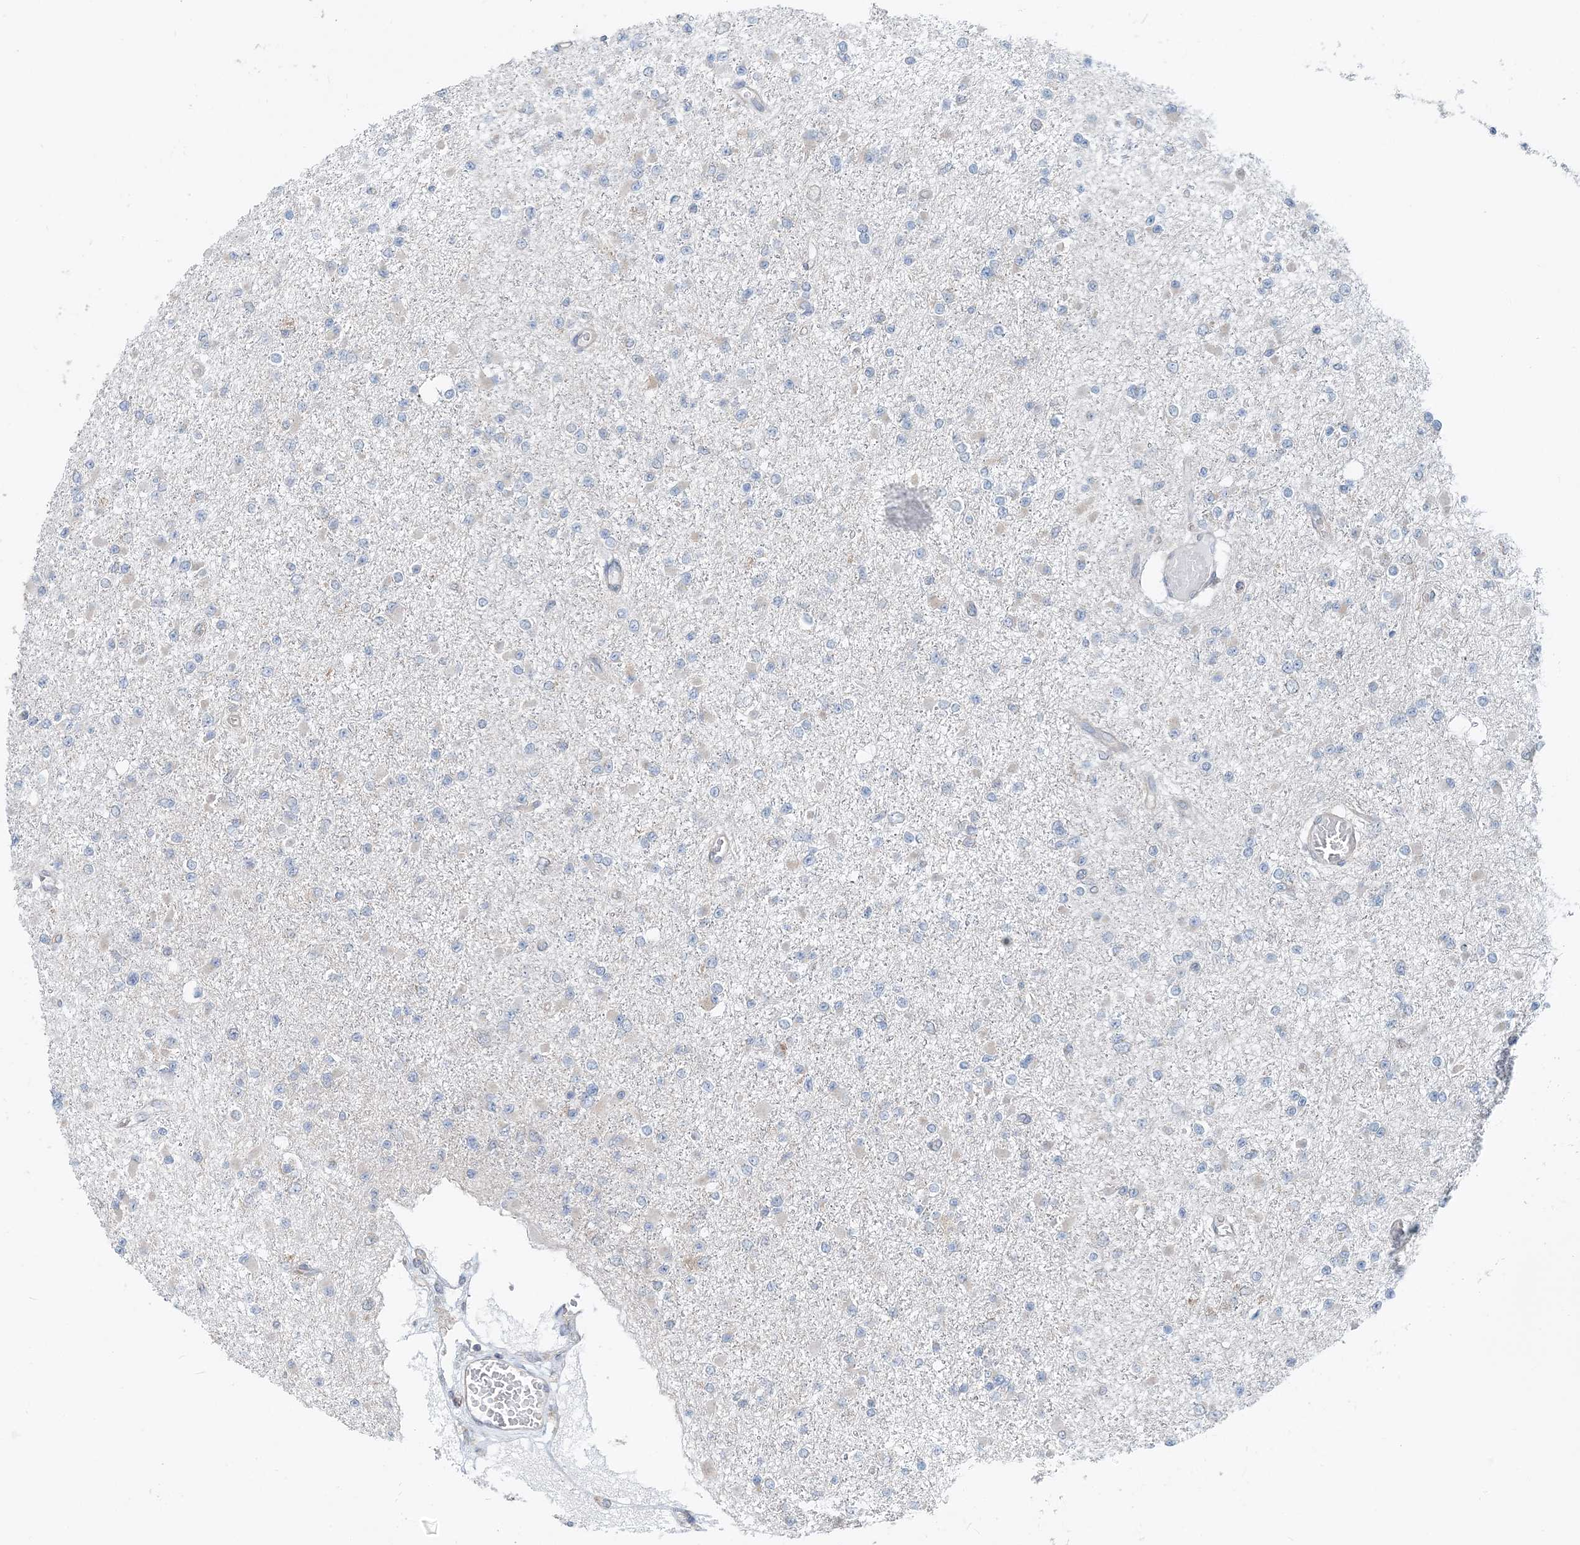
{"staining": {"intensity": "negative", "quantity": "none", "location": "none"}, "tissue": "glioma", "cell_type": "Tumor cells", "image_type": "cancer", "snomed": [{"axis": "morphology", "description": "Glioma, malignant, Low grade"}, {"axis": "topography", "description": "Brain"}], "caption": "Immunohistochemistry image of malignant glioma (low-grade) stained for a protein (brown), which shows no staining in tumor cells.", "gene": "MOB4", "patient": {"sex": "female", "age": 22}}